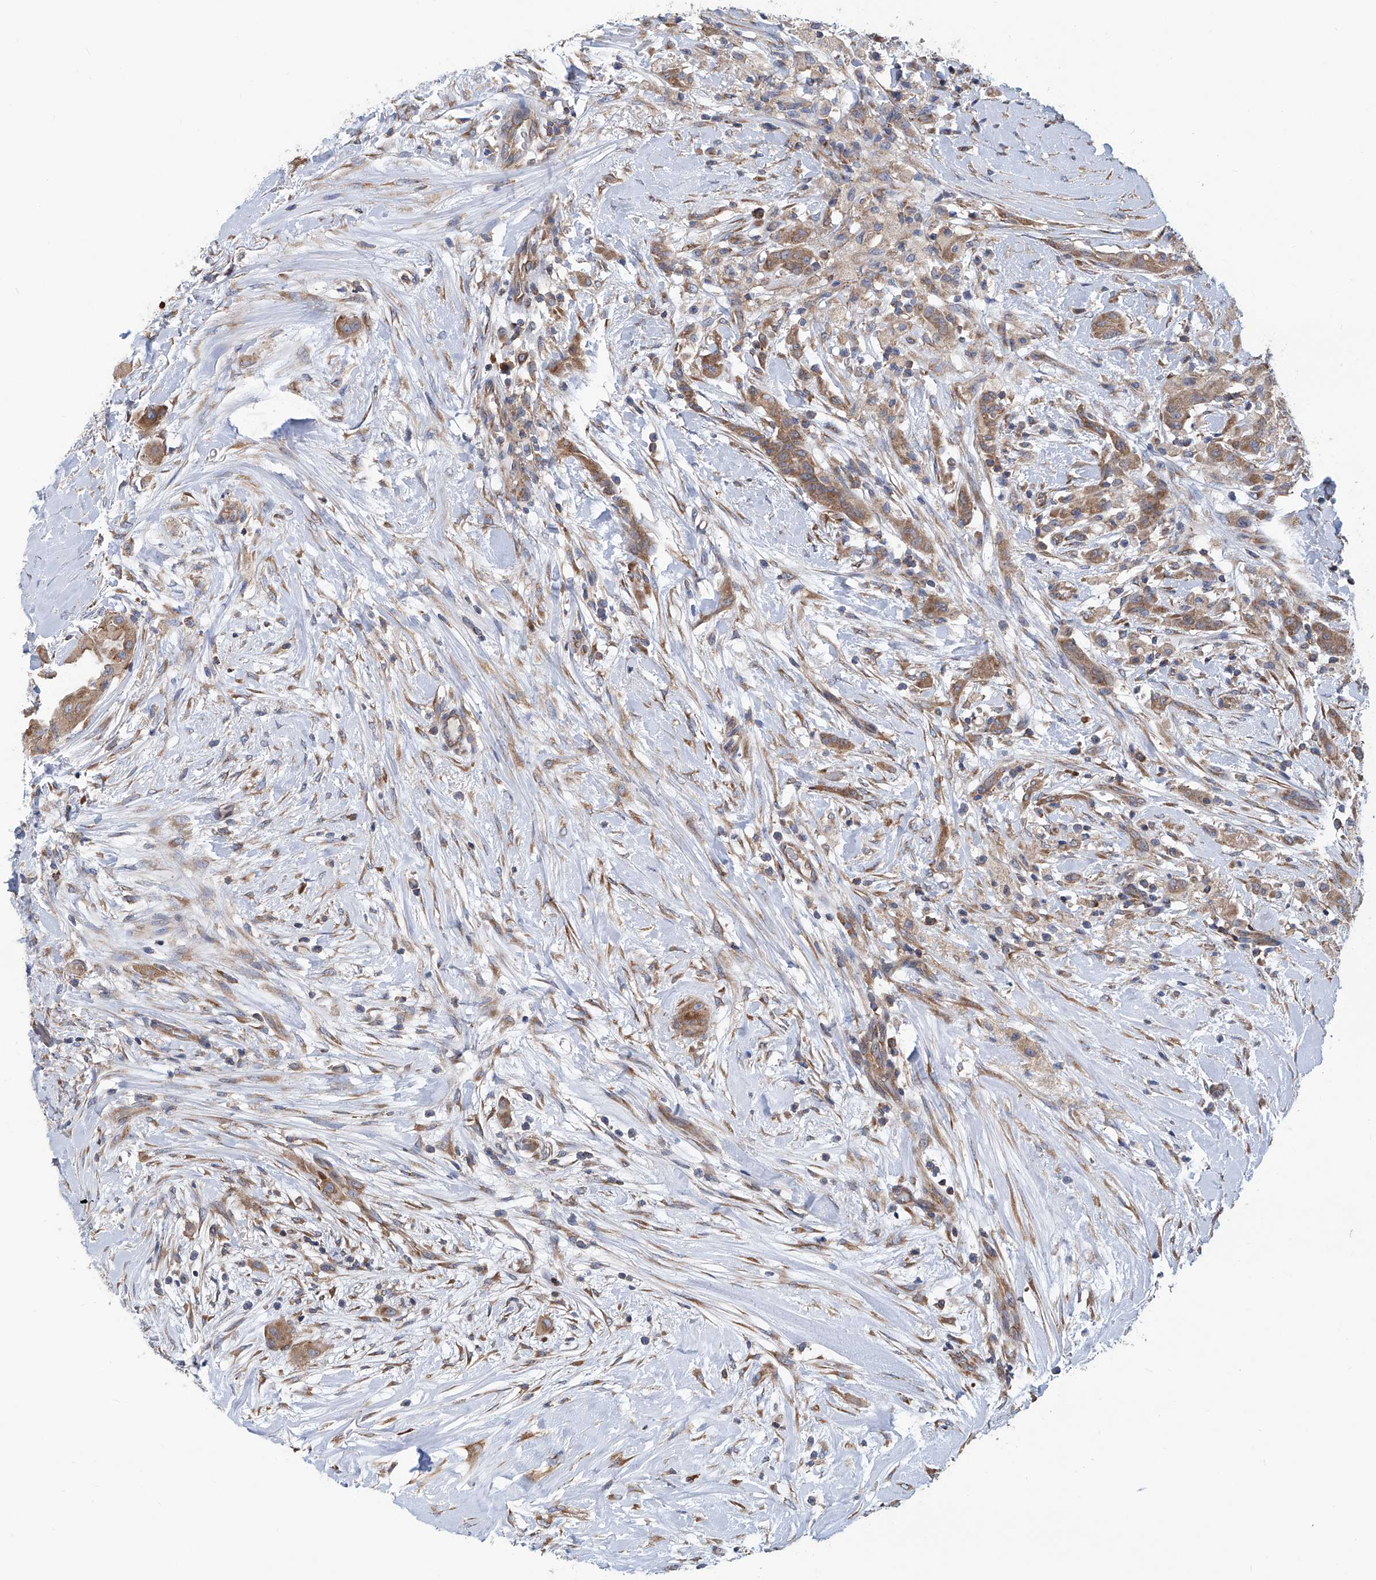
{"staining": {"intensity": "moderate", "quantity": ">75%", "location": "cytoplasmic/membranous"}, "tissue": "thyroid cancer", "cell_type": "Tumor cells", "image_type": "cancer", "snomed": [{"axis": "morphology", "description": "Papillary adenocarcinoma, NOS"}, {"axis": "topography", "description": "Thyroid gland"}], "caption": "There is medium levels of moderate cytoplasmic/membranous staining in tumor cells of thyroid cancer (papillary adenocarcinoma), as demonstrated by immunohistochemical staining (brown color).", "gene": "SENP2", "patient": {"sex": "female", "age": 59}}